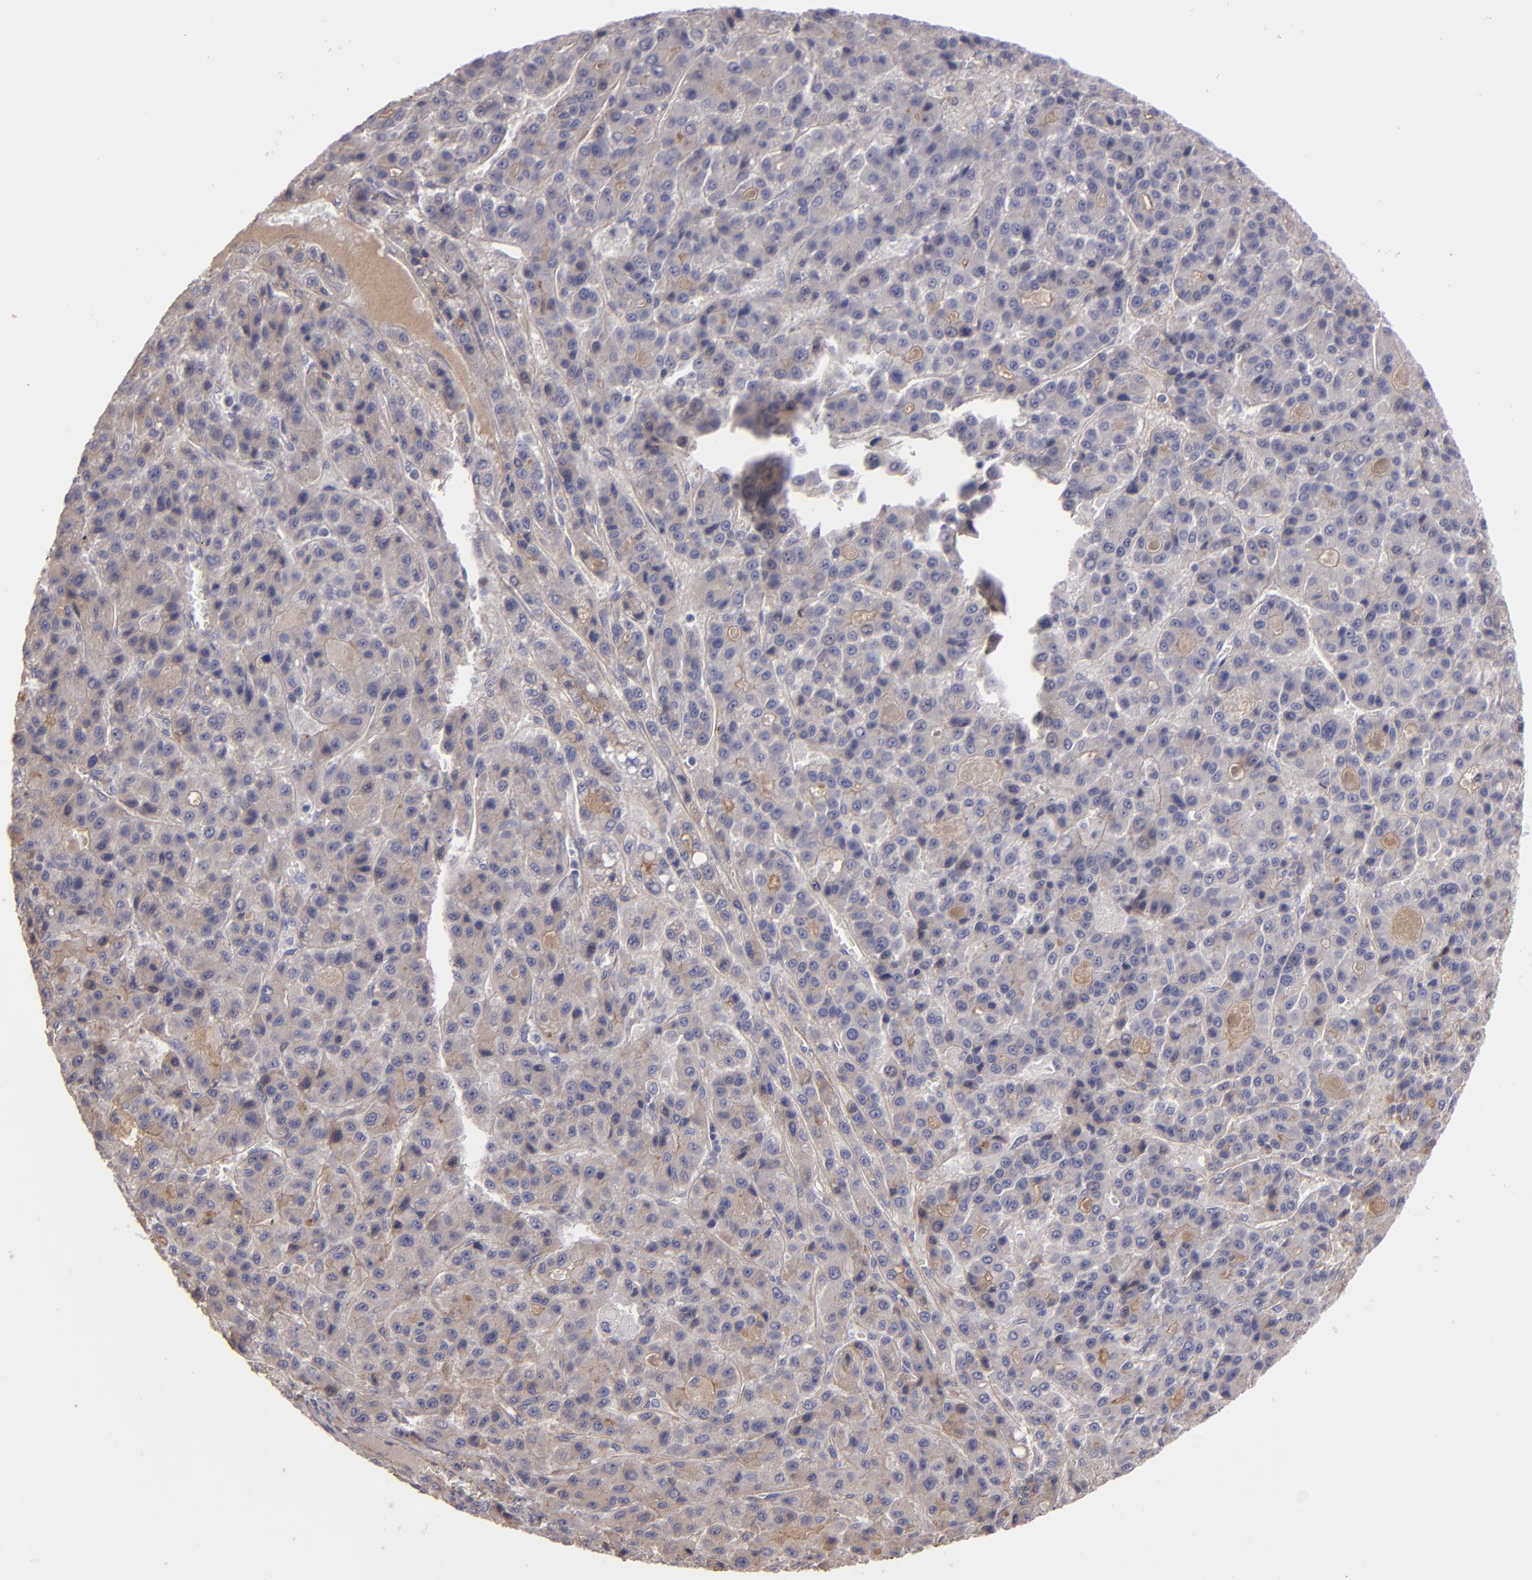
{"staining": {"intensity": "negative", "quantity": "none", "location": "none"}, "tissue": "liver cancer", "cell_type": "Tumor cells", "image_type": "cancer", "snomed": [{"axis": "morphology", "description": "Carcinoma, Hepatocellular, NOS"}, {"axis": "topography", "description": "Liver"}], "caption": "An IHC image of liver cancer is shown. There is no staining in tumor cells of liver cancer.", "gene": "FBLN1", "patient": {"sex": "male", "age": 70}}